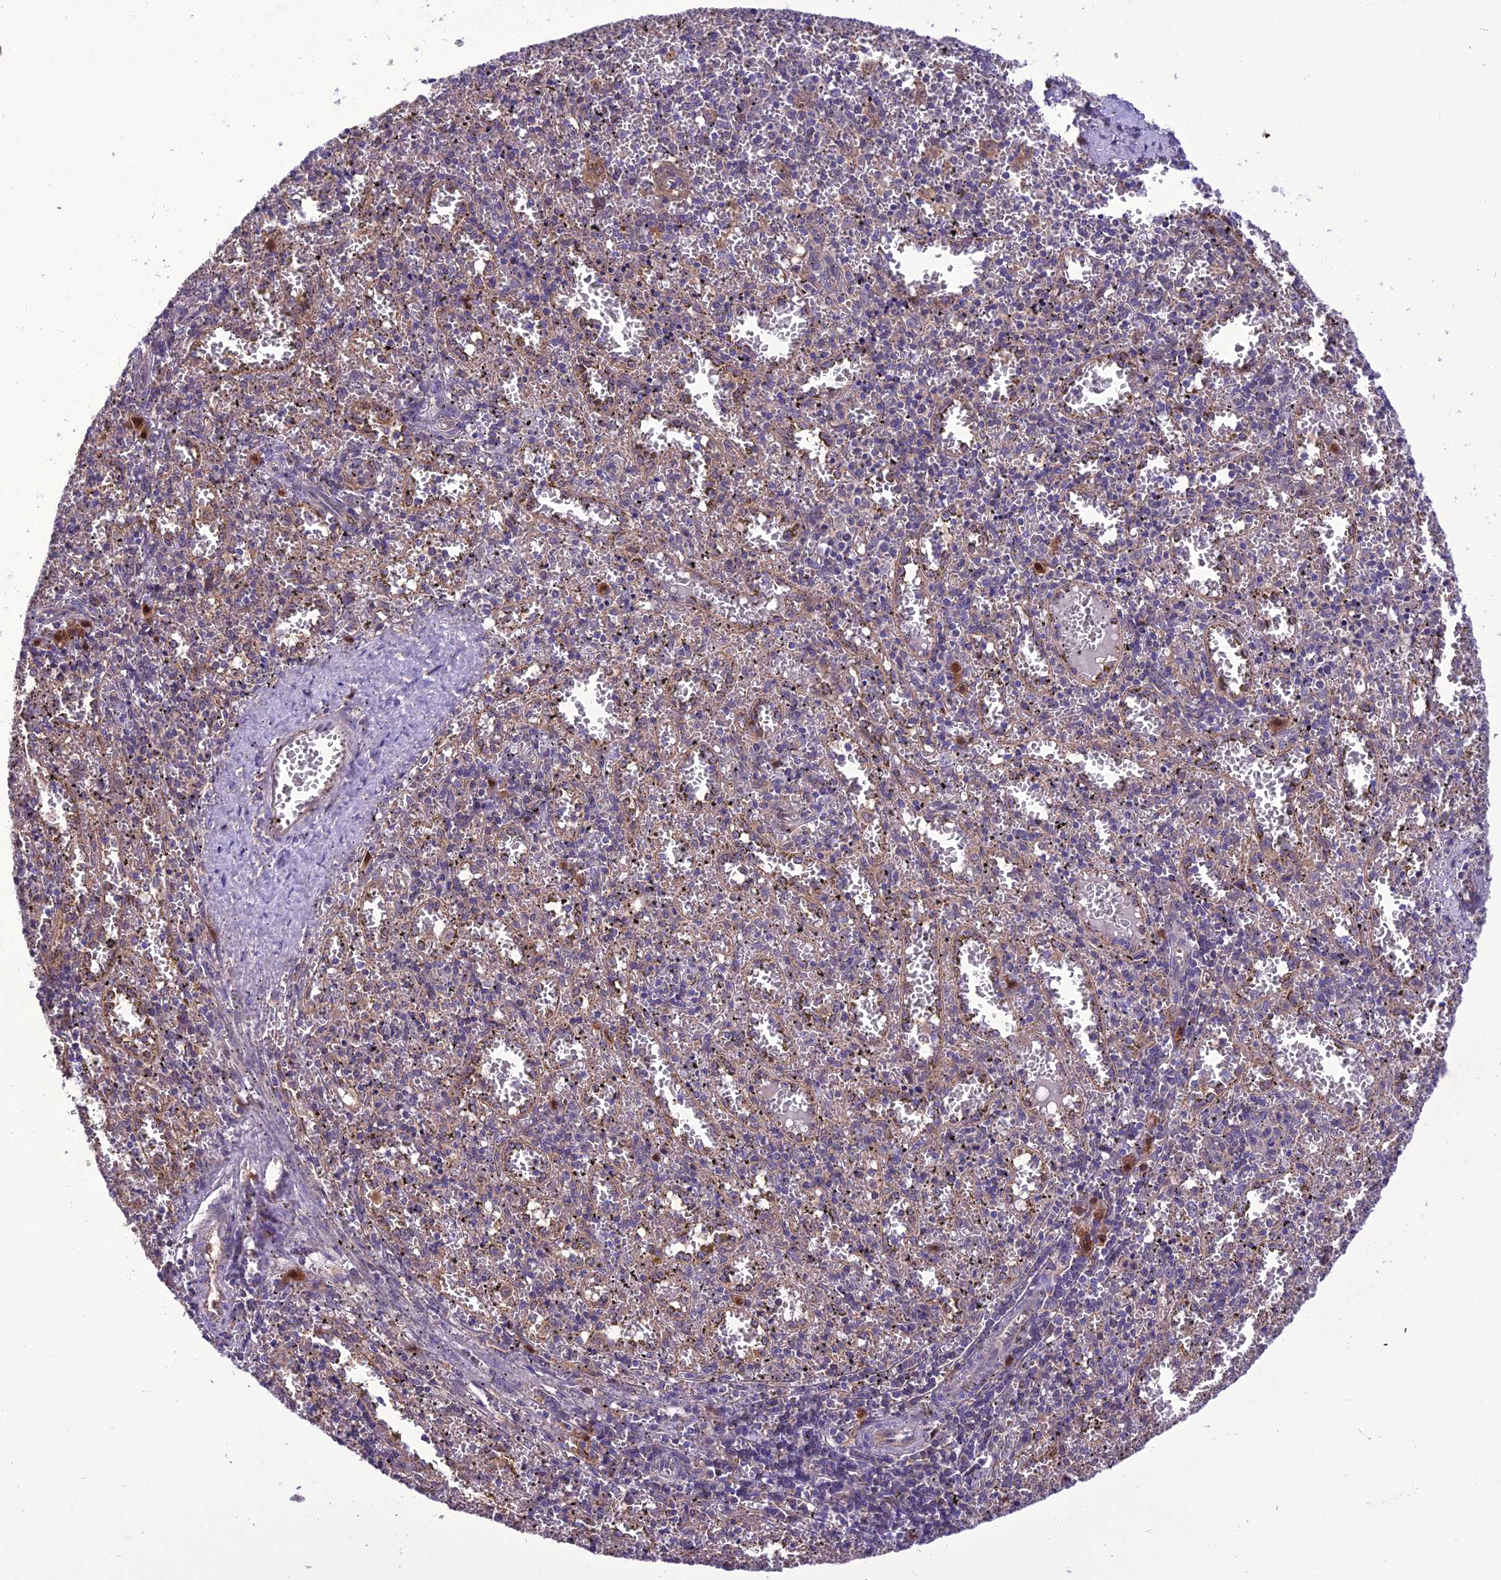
{"staining": {"intensity": "negative", "quantity": "none", "location": "none"}, "tissue": "spleen", "cell_type": "Cells in red pulp", "image_type": "normal", "snomed": [{"axis": "morphology", "description": "Normal tissue, NOS"}, {"axis": "topography", "description": "Spleen"}], "caption": "Immunohistochemical staining of normal human spleen shows no significant expression in cells in red pulp.", "gene": "BORCS6", "patient": {"sex": "male", "age": 11}}